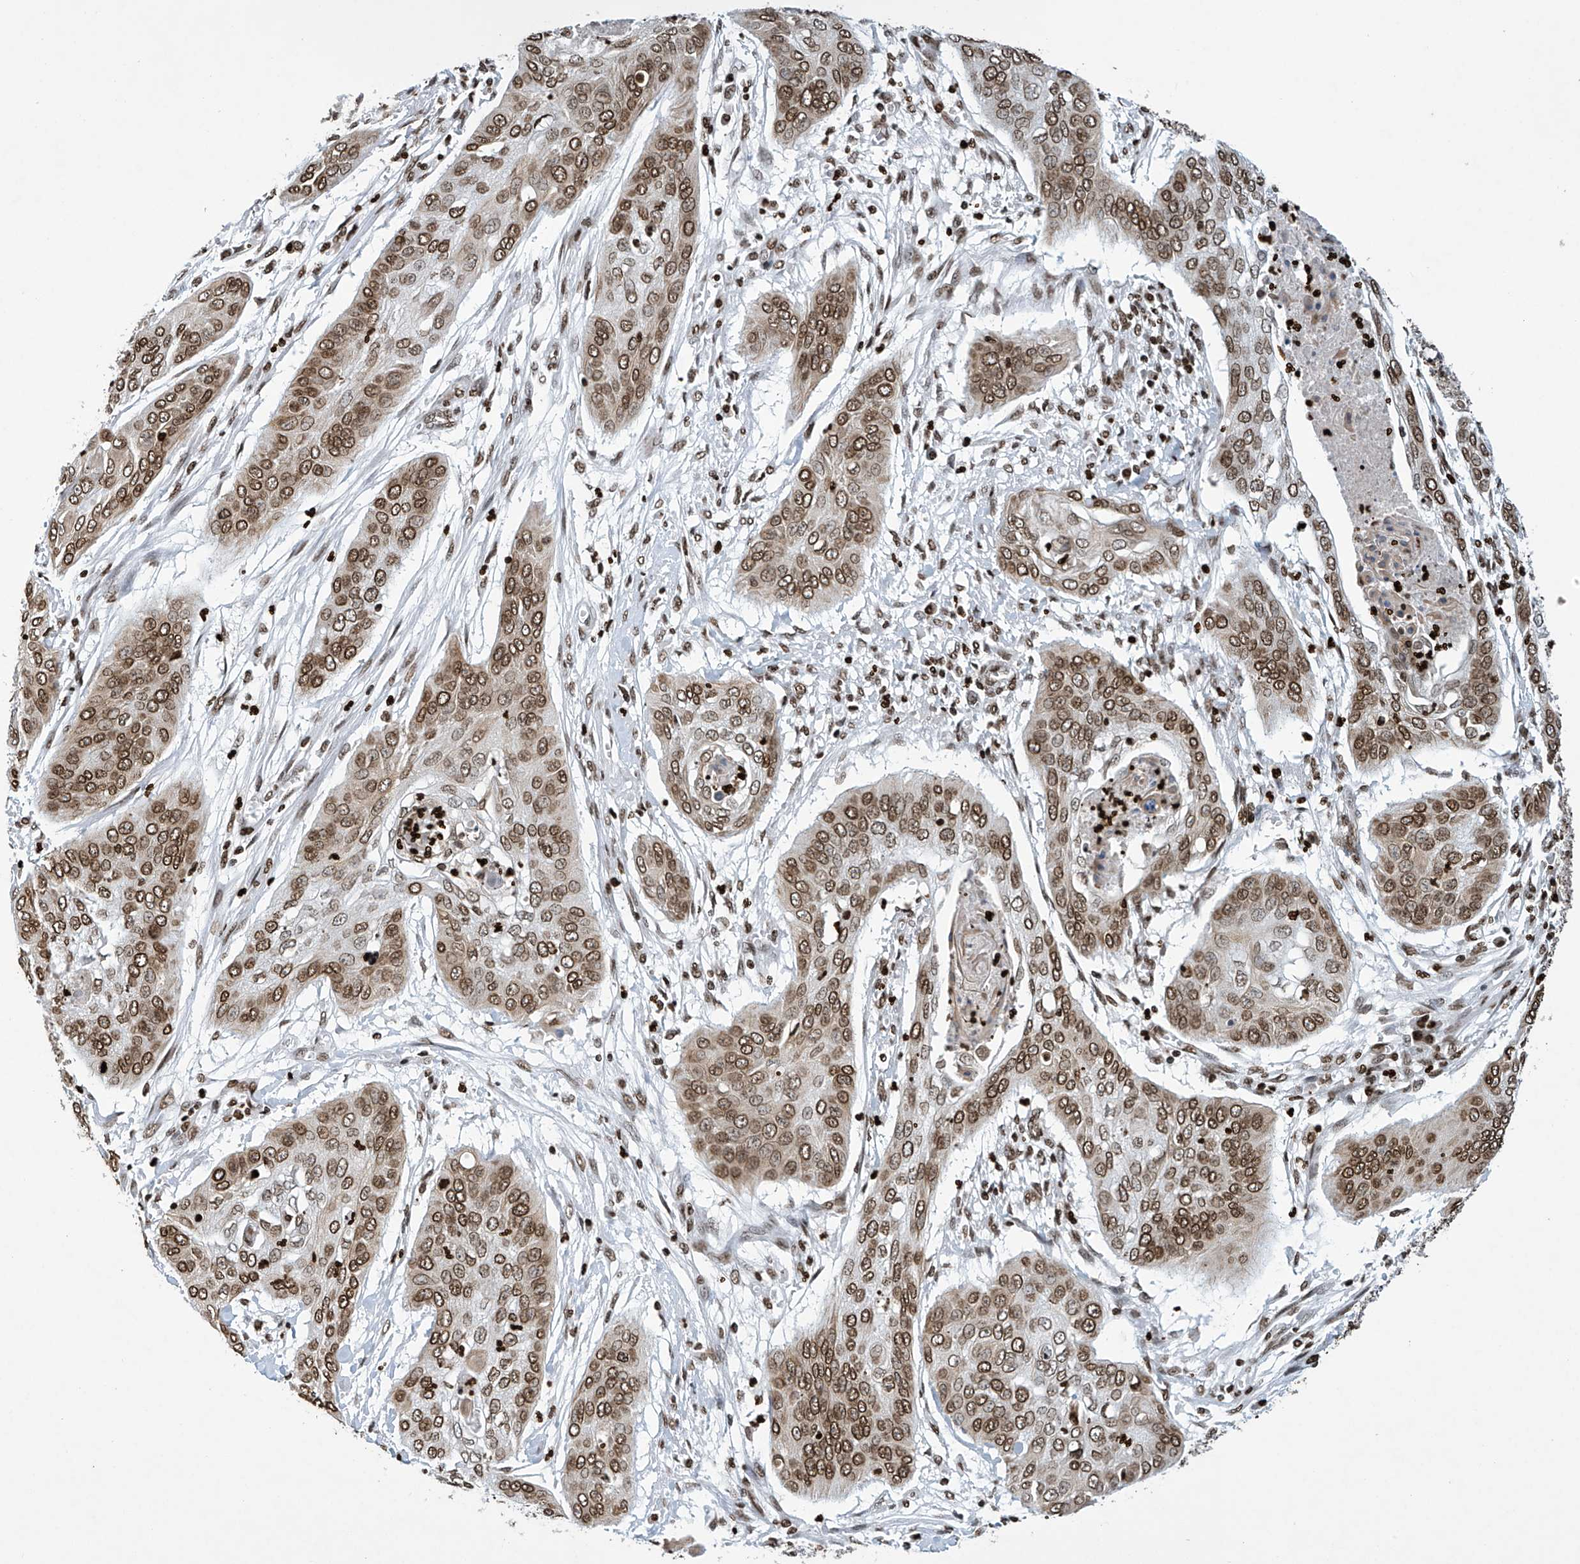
{"staining": {"intensity": "moderate", "quantity": ">75%", "location": "nuclear"}, "tissue": "cervical cancer", "cell_type": "Tumor cells", "image_type": "cancer", "snomed": [{"axis": "morphology", "description": "Squamous cell carcinoma, NOS"}, {"axis": "topography", "description": "Cervix"}], "caption": "IHC (DAB (3,3'-diaminobenzidine)) staining of human cervical cancer exhibits moderate nuclear protein staining in about >75% of tumor cells.", "gene": "H4C16", "patient": {"sex": "female", "age": 39}}